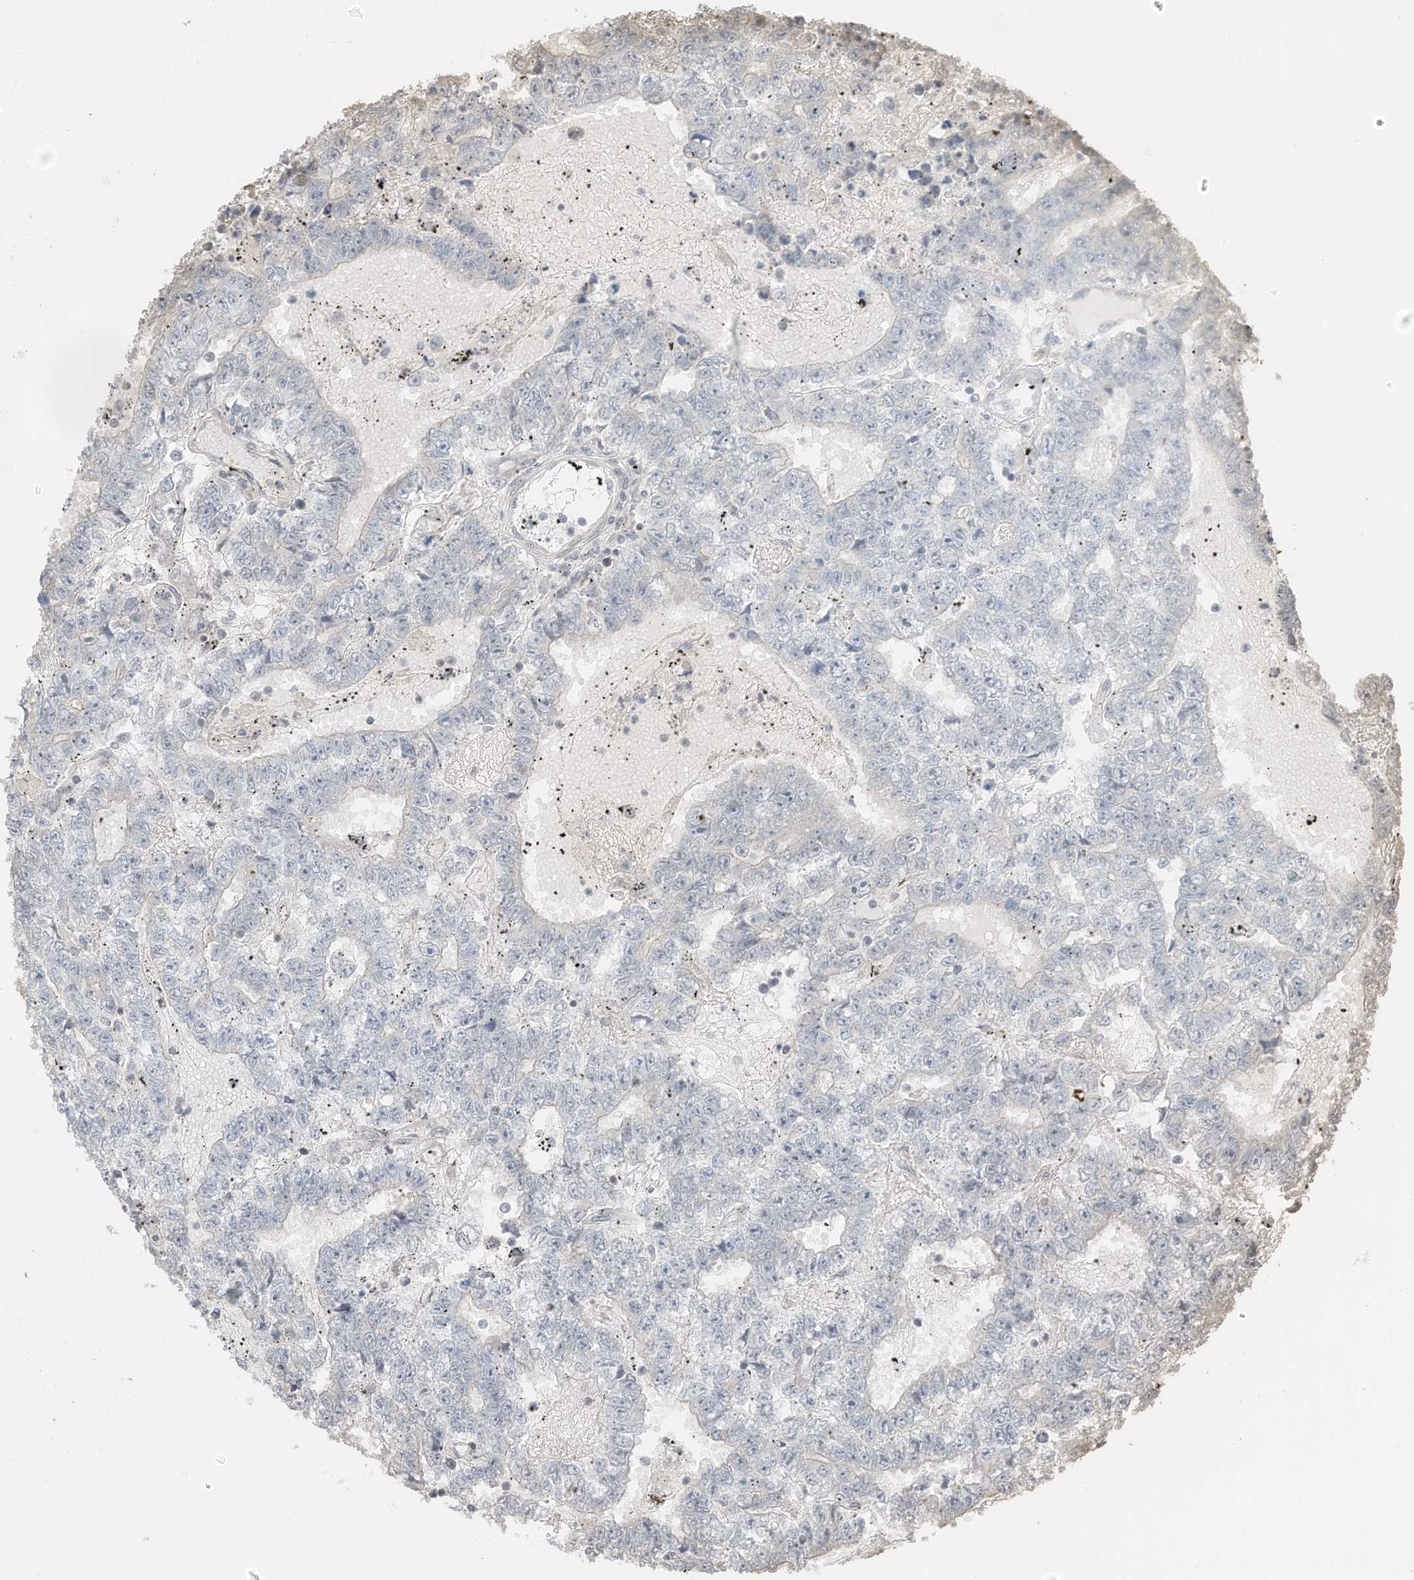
{"staining": {"intensity": "negative", "quantity": "none", "location": "none"}, "tissue": "testis cancer", "cell_type": "Tumor cells", "image_type": "cancer", "snomed": [{"axis": "morphology", "description": "Carcinoma, Embryonal, NOS"}, {"axis": "topography", "description": "Testis"}], "caption": "A high-resolution photomicrograph shows immunohistochemistry (IHC) staining of testis cancer, which shows no significant positivity in tumor cells.", "gene": "RABL3", "patient": {"sex": "male", "age": 25}}